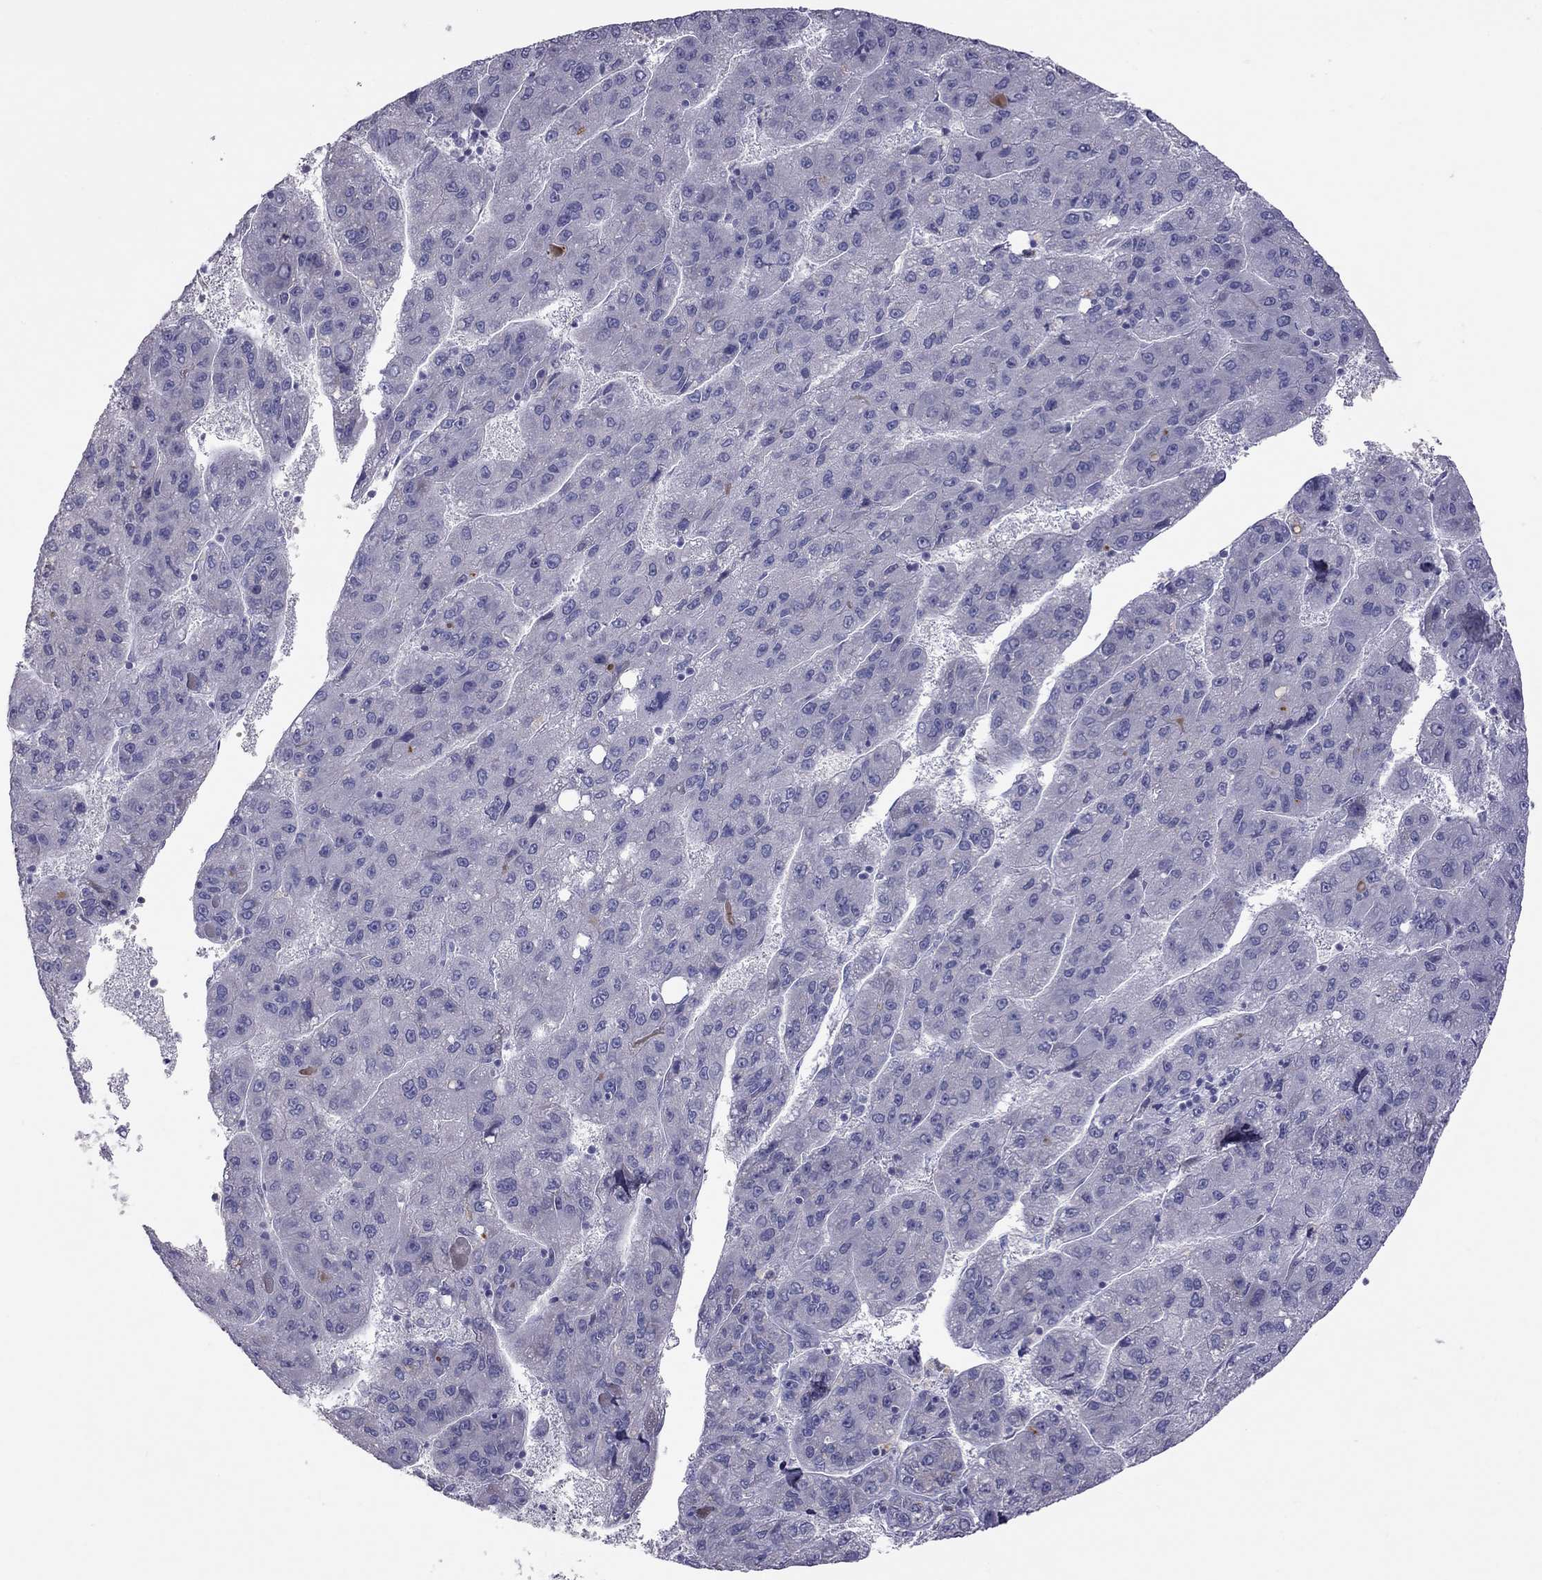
{"staining": {"intensity": "negative", "quantity": "none", "location": "none"}, "tissue": "liver cancer", "cell_type": "Tumor cells", "image_type": "cancer", "snomed": [{"axis": "morphology", "description": "Carcinoma, Hepatocellular, NOS"}, {"axis": "topography", "description": "Liver"}], "caption": "Tumor cells are negative for brown protein staining in hepatocellular carcinoma (liver).", "gene": "MUC16", "patient": {"sex": "female", "age": 82}}